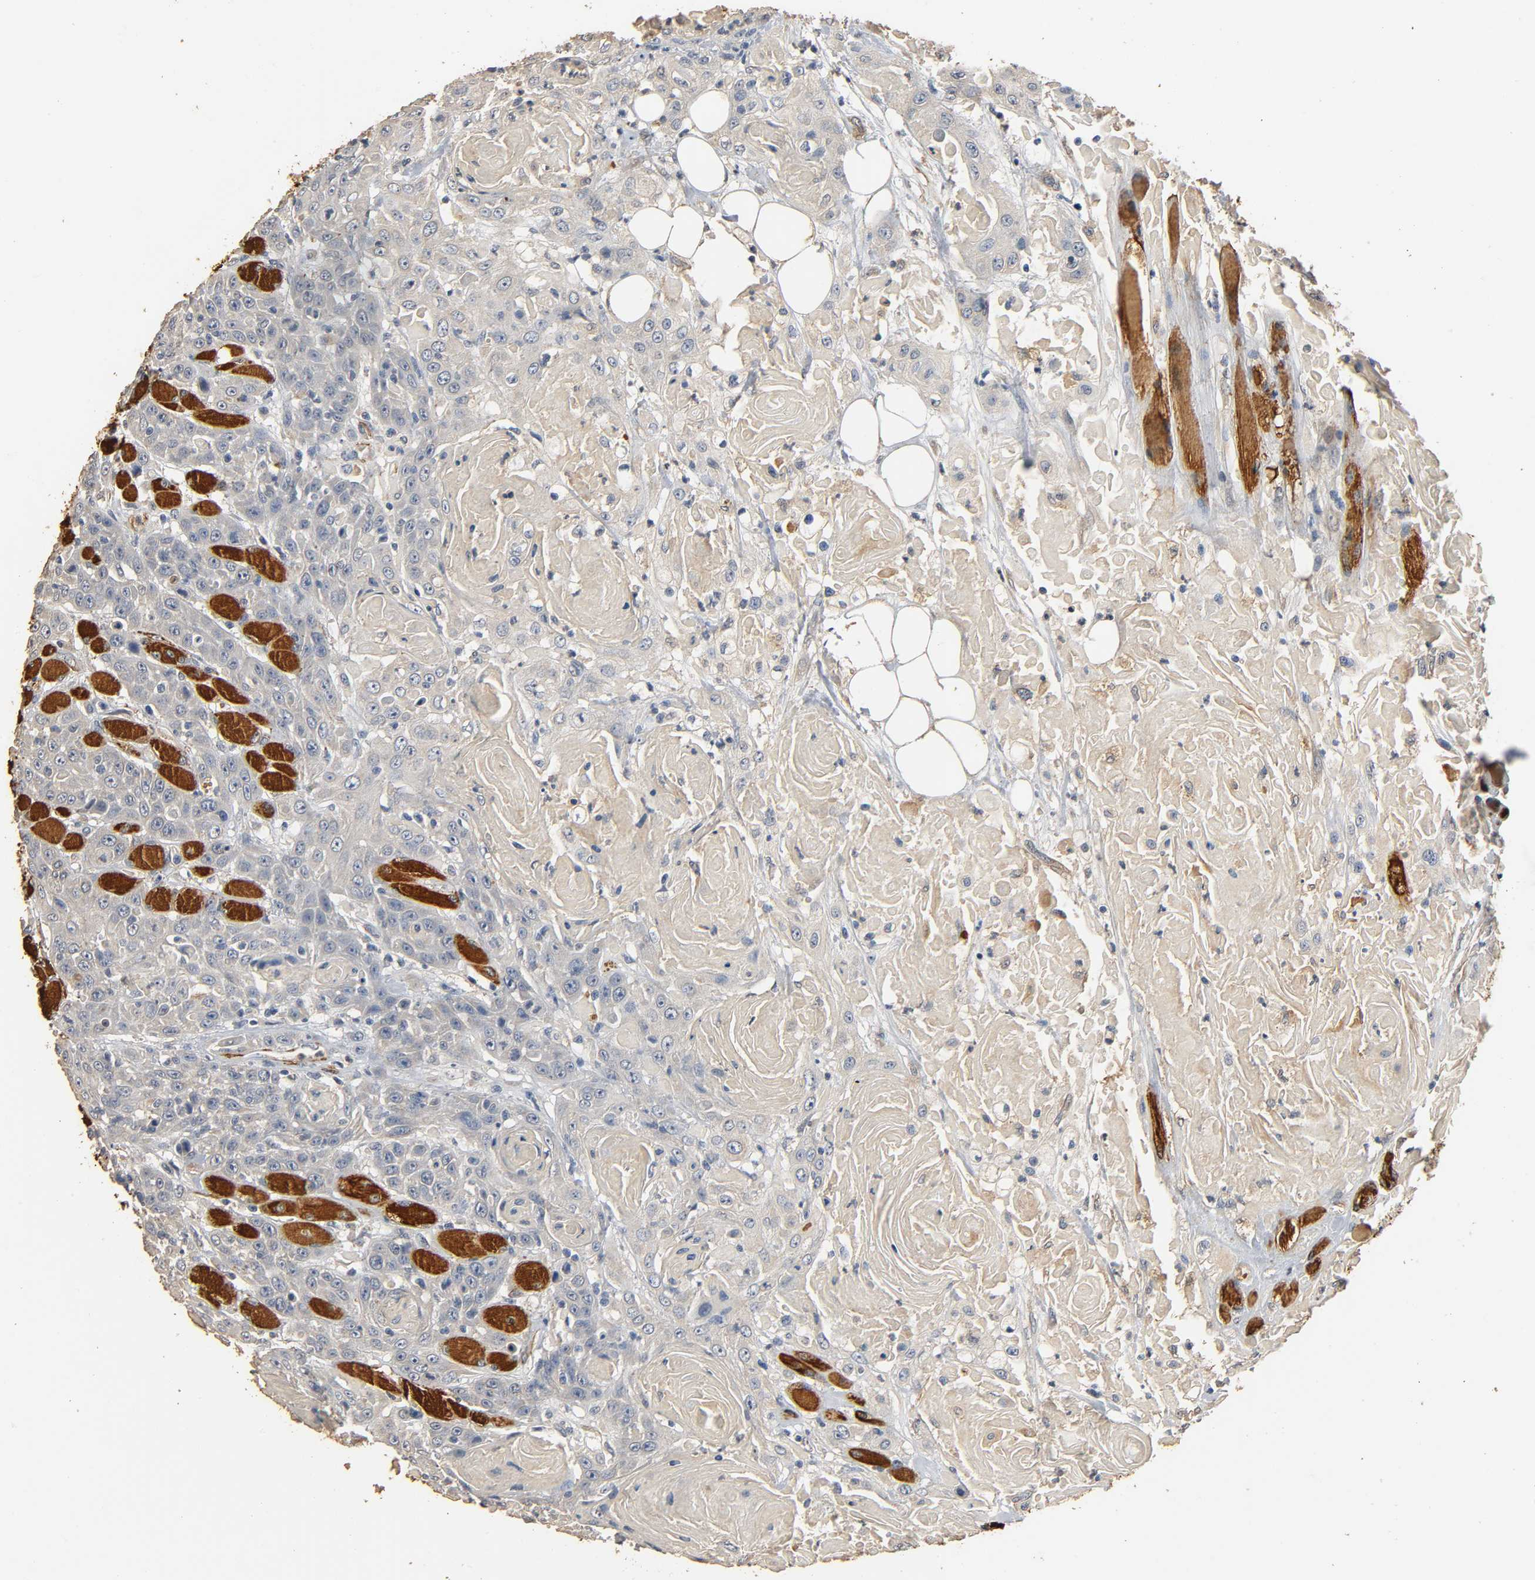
{"staining": {"intensity": "weak", "quantity": "25%-75%", "location": "cytoplasmic/membranous"}, "tissue": "head and neck cancer", "cell_type": "Tumor cells", "image_type": "cancer", "snomed": [{"axis": "morphology", "description": "Squamous cell carcinoma, NOS"}, {"axis": "topography", "description": "Head-Neck"}], "caption": "A photomicrograph showing weak cytoplasmic/membranous staining in approximately 25%-75% of tumor cells in head and neck squamous cell carcinoma, as visualized by brown immunohistochemical staining.", "gene": "GSTA3", "patient": {"sex": "female", "age": 84}}